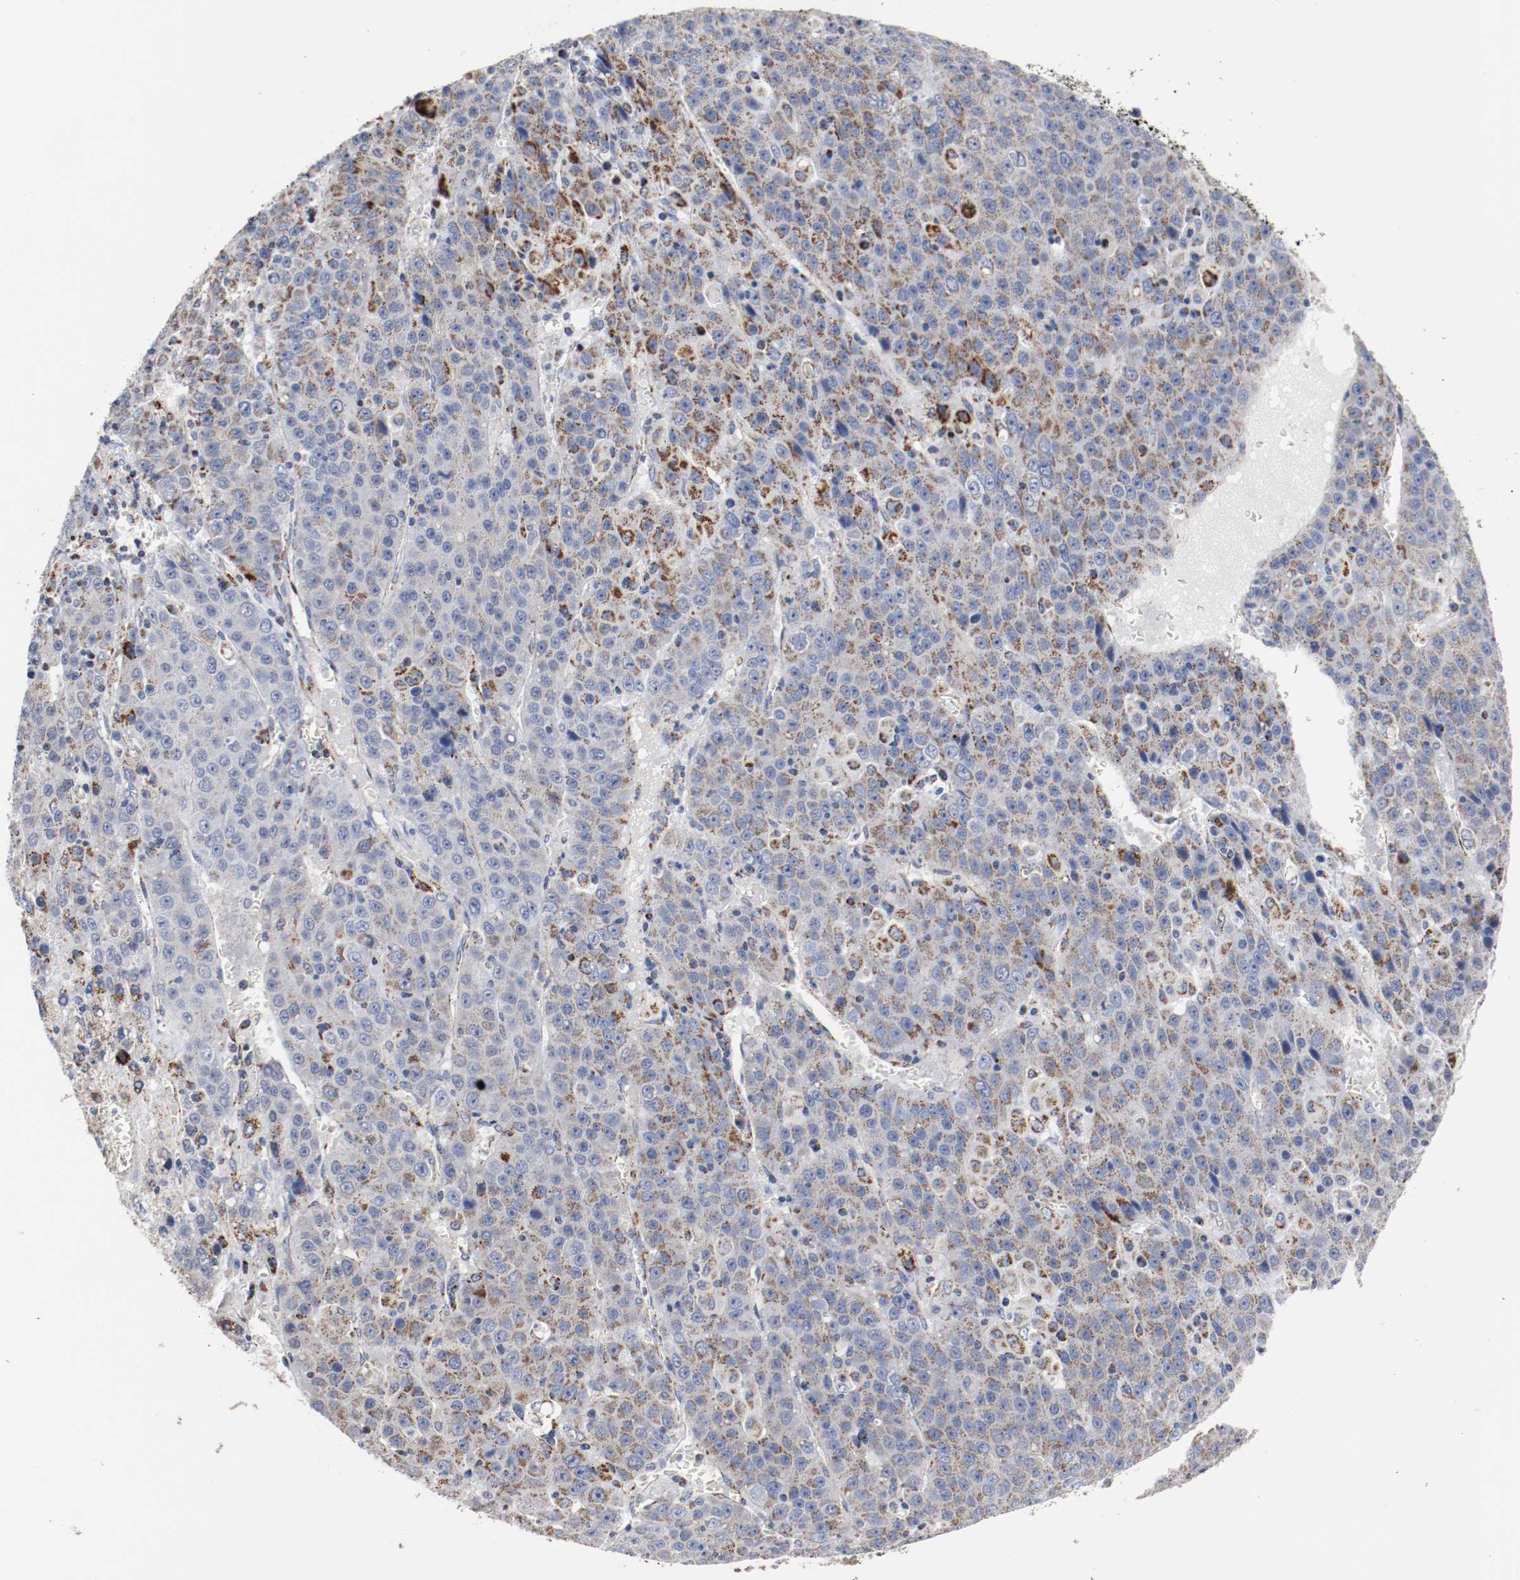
{"staining": {"intensity": "moderate", "quantity": ">75%", "location": "cytoplasmic/membranous"}, "tissue": "liver cancer", "cell_type": "Tumor cells", "image_type": "cancer", "snomed": [{"axis": "morphology", "description": "Carcinoma, Hepatocellular, NOS"}, {"axis": "topography", "description": "Liver"}], "caption": "Protein staining of liver hepatocellular carcinoma tissue displays moderate cytoplasmic/membranous positivity in approximately >75% of tumor cells. (DAB IHC with brightfield microscopy, high magnification).", "gene": "TUBD1", "patient": {"sex": "female", "age": 53}}